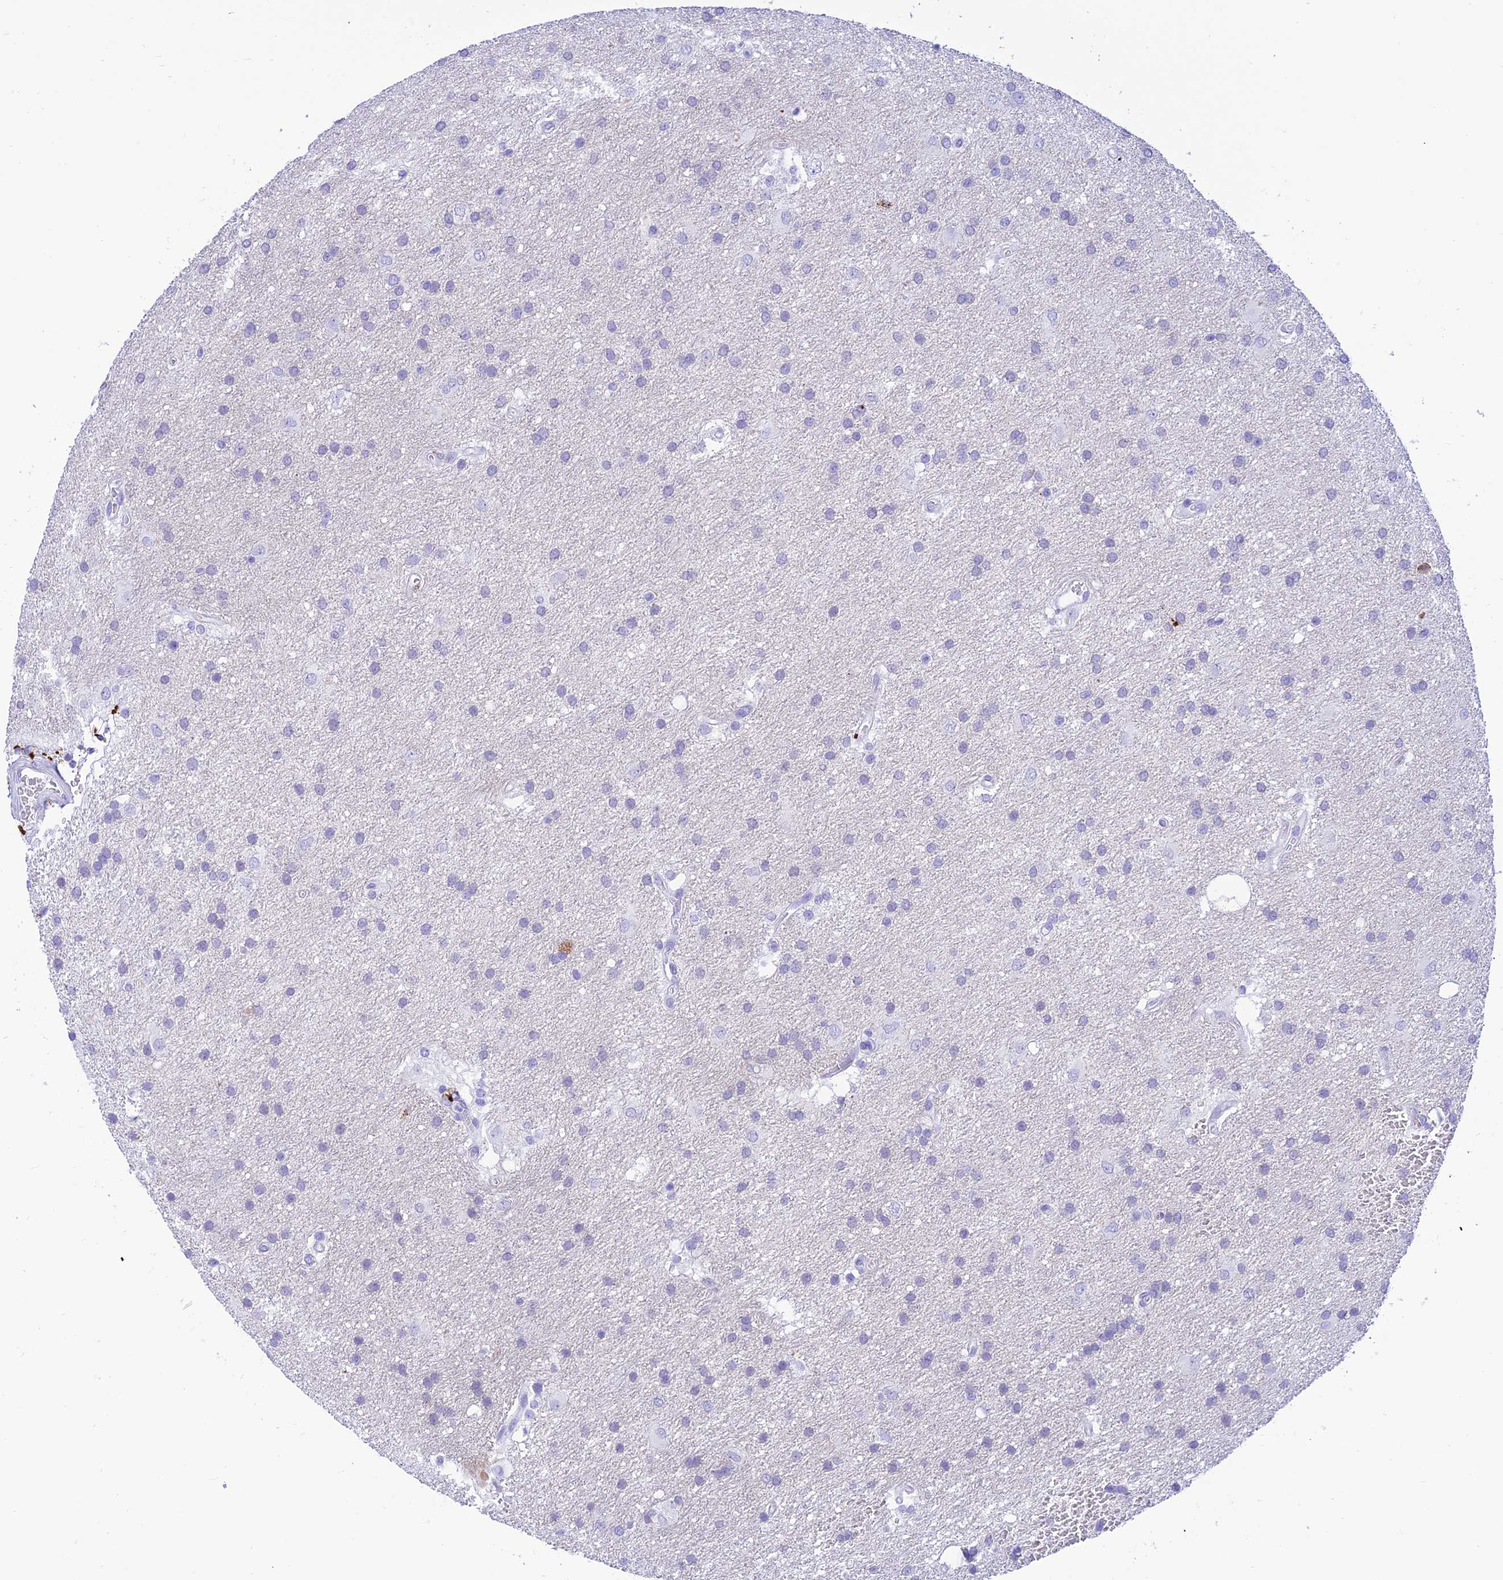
{"staining": {"intensity": "negative", "quantity": "none", "location": "none"}, "tissue": "glioma", "cell_type": "Tumor cells", "image_type": "cancer", "snomed": [{"axis": "morphology", "description": "Glioma, malignant, Low grade"}, {"axis": "topography", "description": "Brain"}], "caption": "Immunohistochemistry (IHC) image of glioma stained for a protein (brown), which exhibits no staining in tumor cells. (Immunohistochemistry, brightfield microscopy, high magnification).", "gene": "PRNP", "patient": {"sex": "male", "age": 66}}